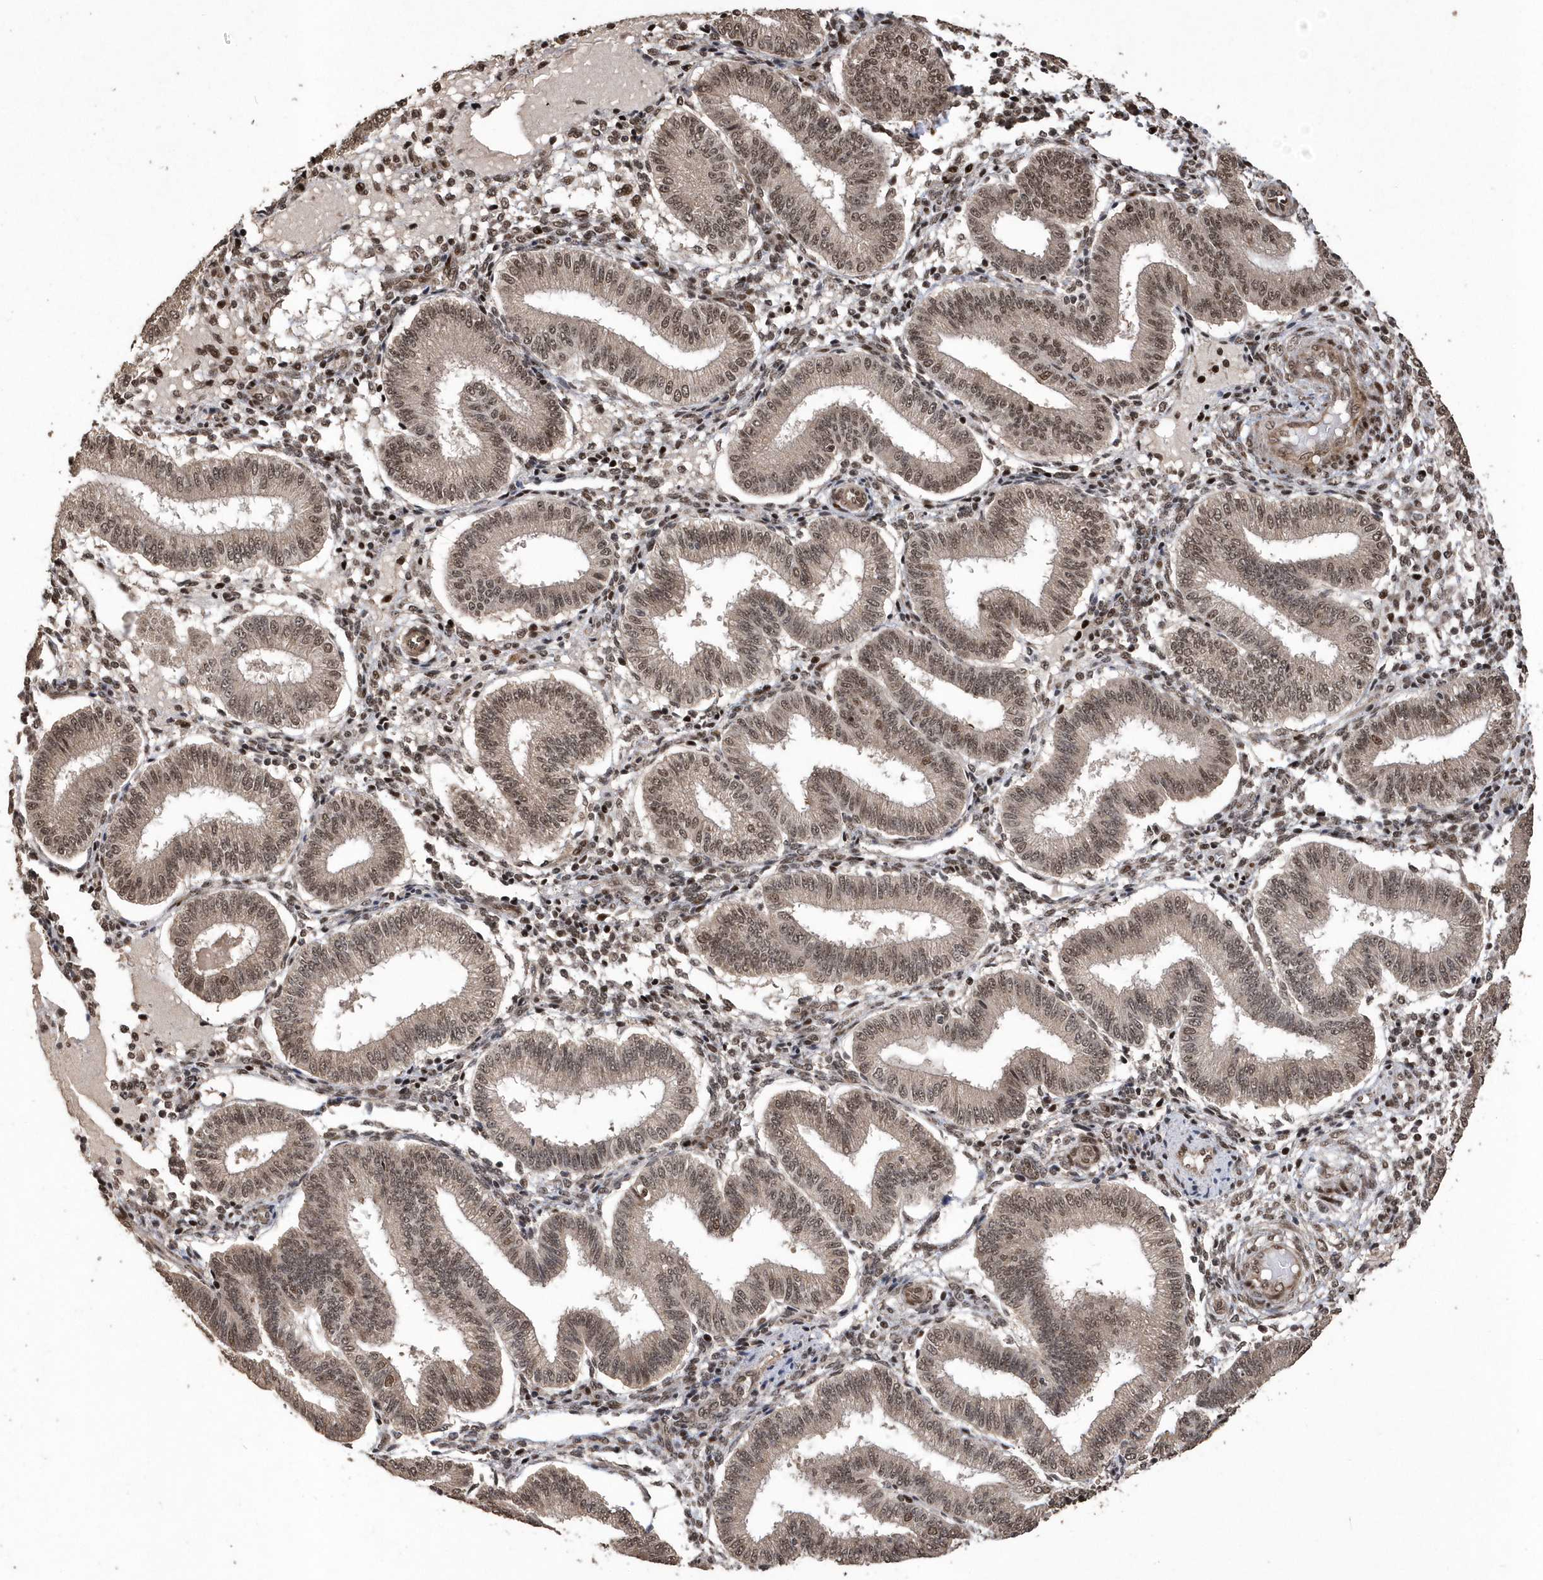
{"staining": {"intensity": "strong", "quantity": "25%-75%", "location": "nuclear"}, "tissue": "endometrium", "cell_type": "Cells in endometrial stroma", "image_type": "normal", "snomed": [{"axis": "morphology", "description": "Normal tissue, NOS"}, {"axis": "topography", "description": "Endometrium"}], "caption": "Protein positivity by IHC reveals strong nuclear staining in approximately 25%-75% of cells in endometrial stroma in benign endometrium.", "gene": "INTS12", "patient": {"sex": "female", "age": 39}}